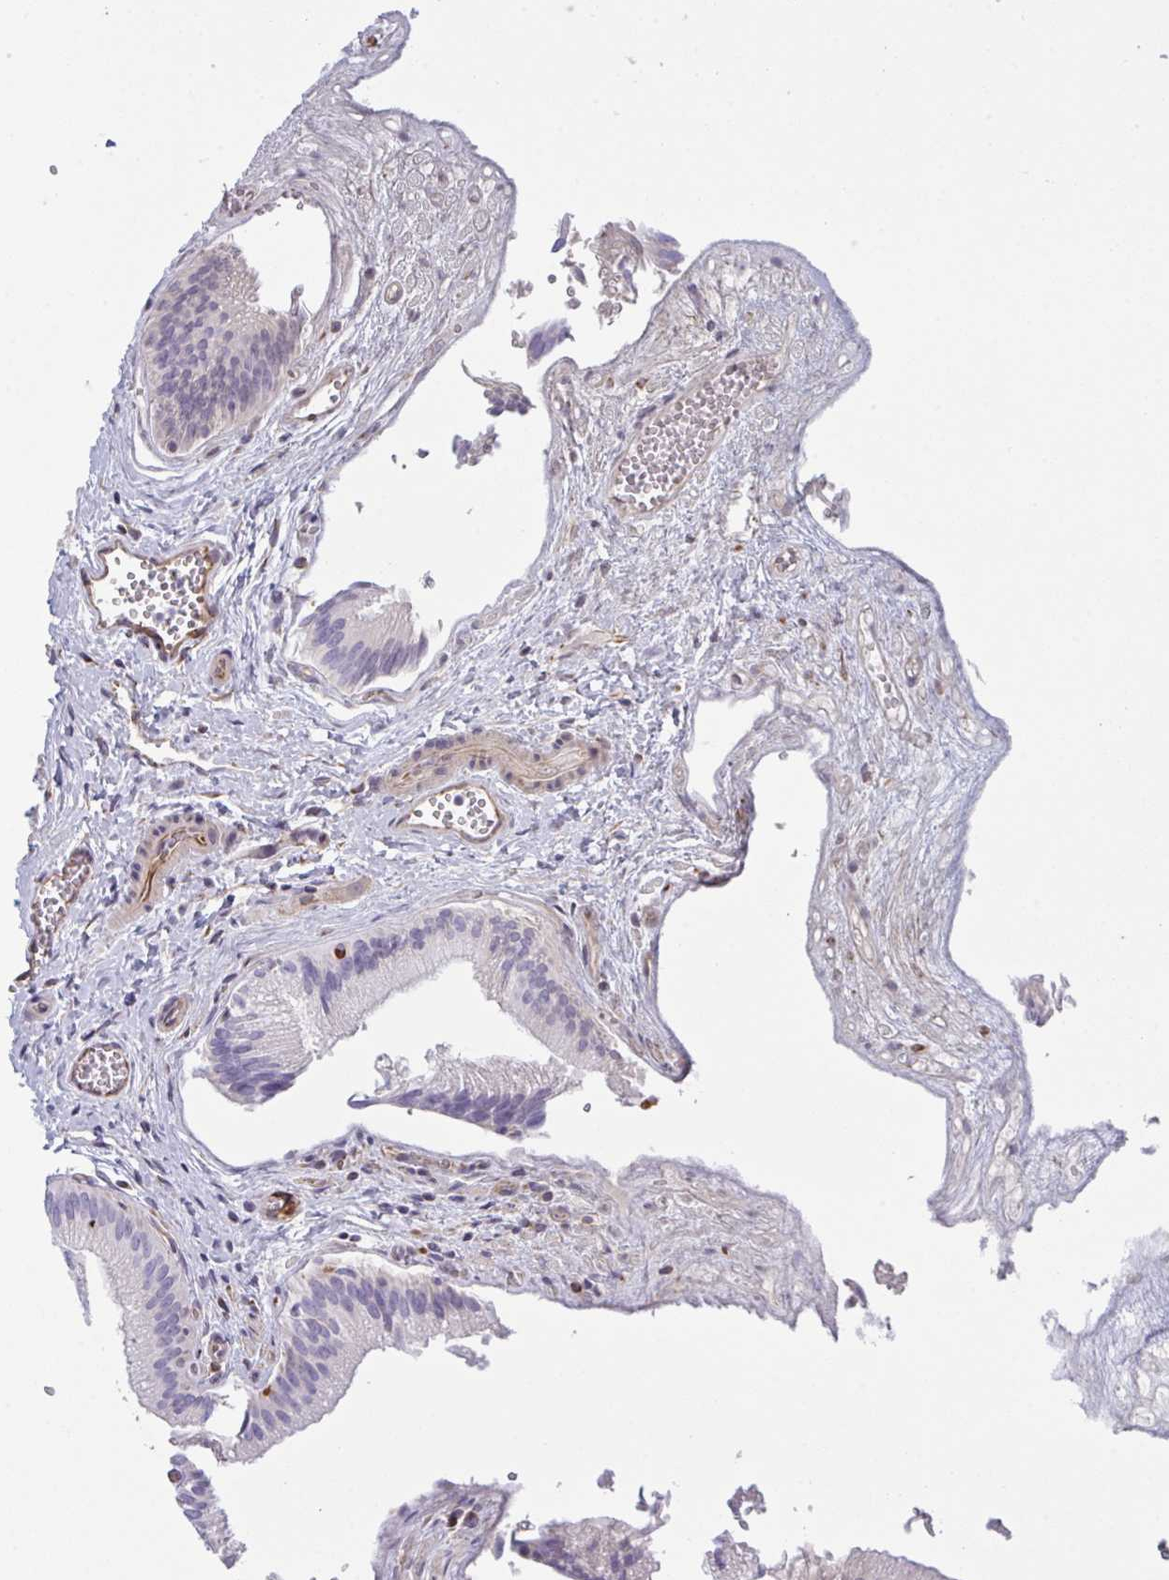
{"staining": {"intensity": "negative", "quantity": "none", "location": "none"}, "tissue": "gallbladder", "cell_type": "Glandular cells", "image_type": "normal", "snomed": [{"axis": "morphology", "description": "Normal tissue, NOS"}, {"axis": "topography", "description": "Gallbladder"}], "caption": "Immunohistochemistry (IHC) photomicrograph of unremarkable gallbladder stained for a protein (brown), which demonstrates no positivity in glandular cells.", "gene": "DCBLD1", "patient": {"sex": "male", "age": 17}}